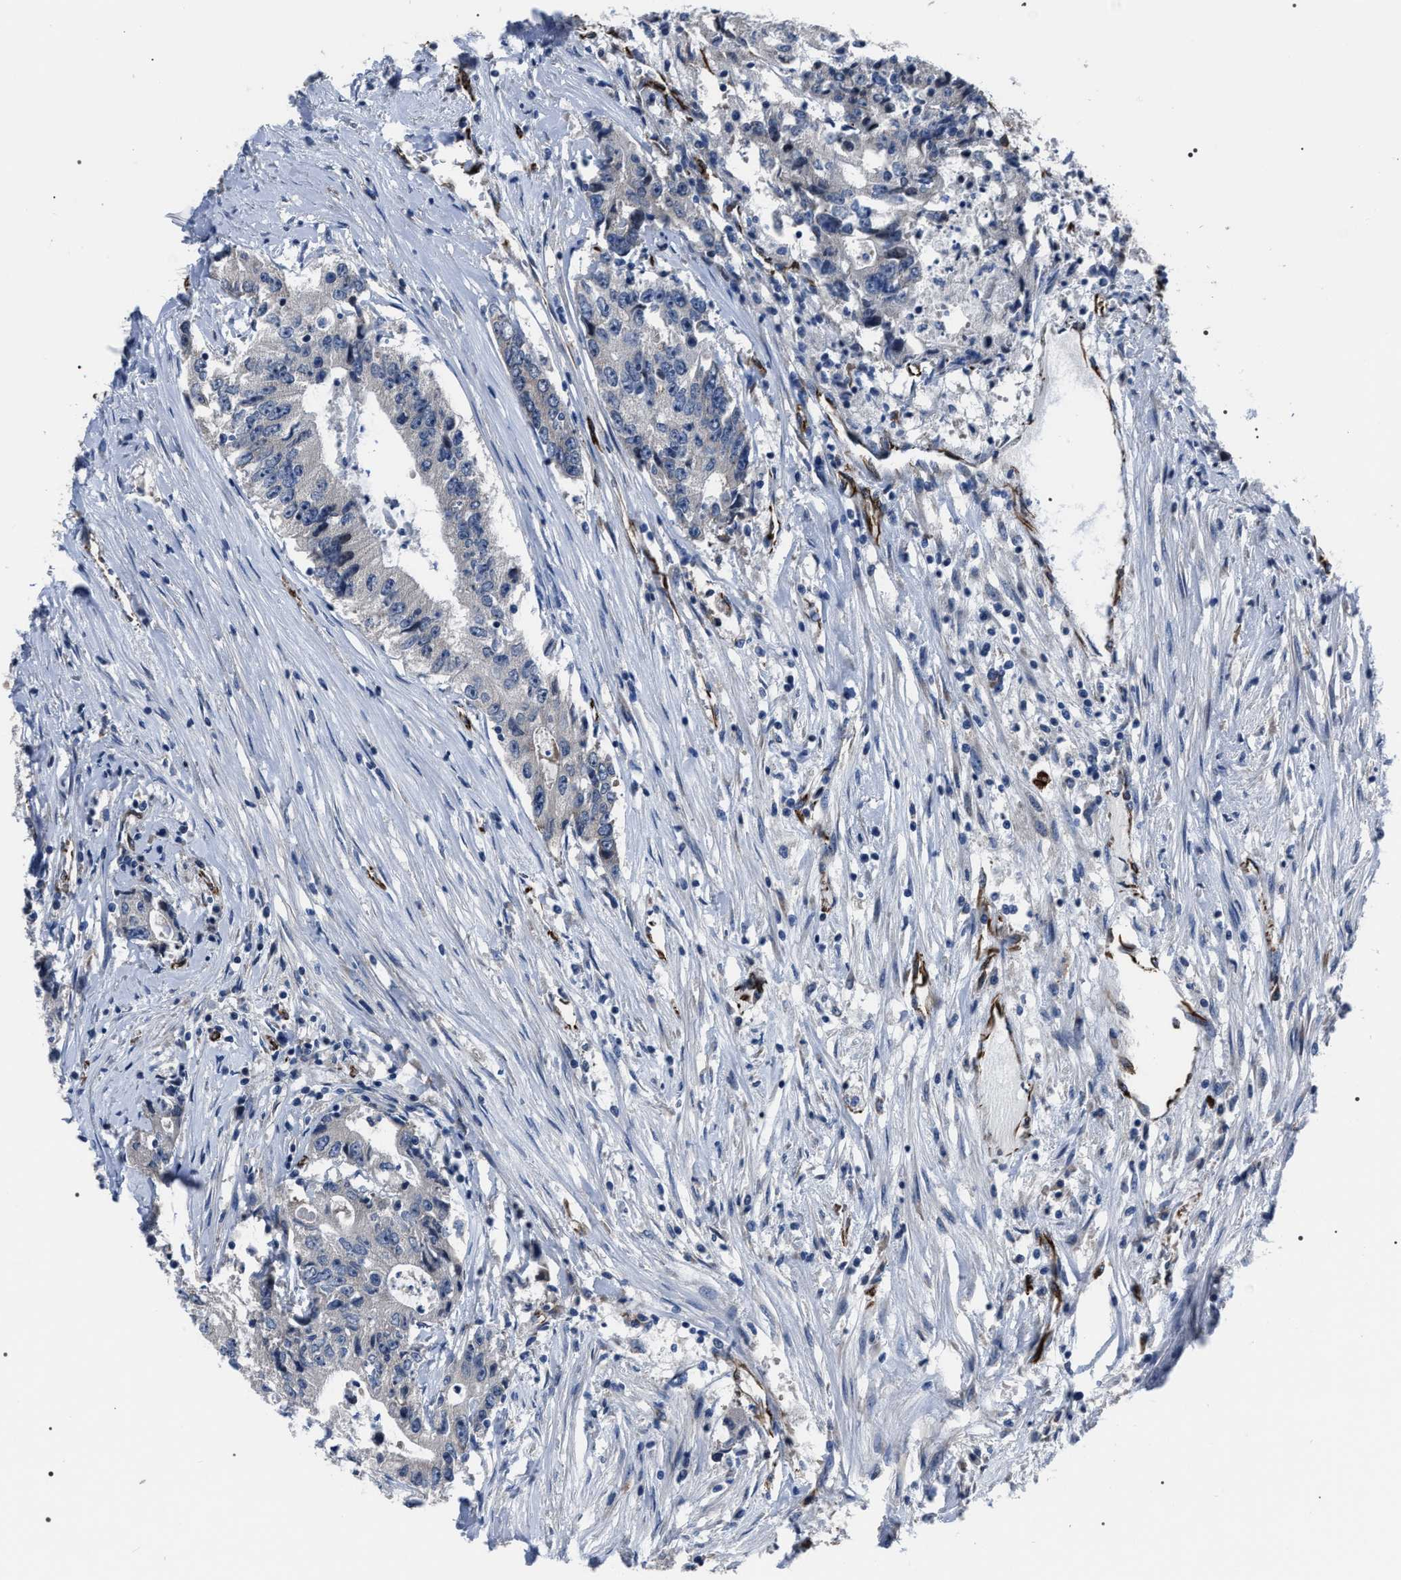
{"staining": {"intensity": "negative", "quantity": "none", "location": "none"}, "tissue": "colorectal cancer", "cell_type": "Tumor cells", "image_type": "cancer", "snomed": [{"axis": "morphology", "description": "Adenocarcinoma, NOS"}, {"axis": "topography", "description": "Colon"}], "caption": "There is no significant positivity in tumor cells of adenocarcinoma (colorectal).", "gene": "PKD1L1", "patient": {"sex": "female", "age": 77}}